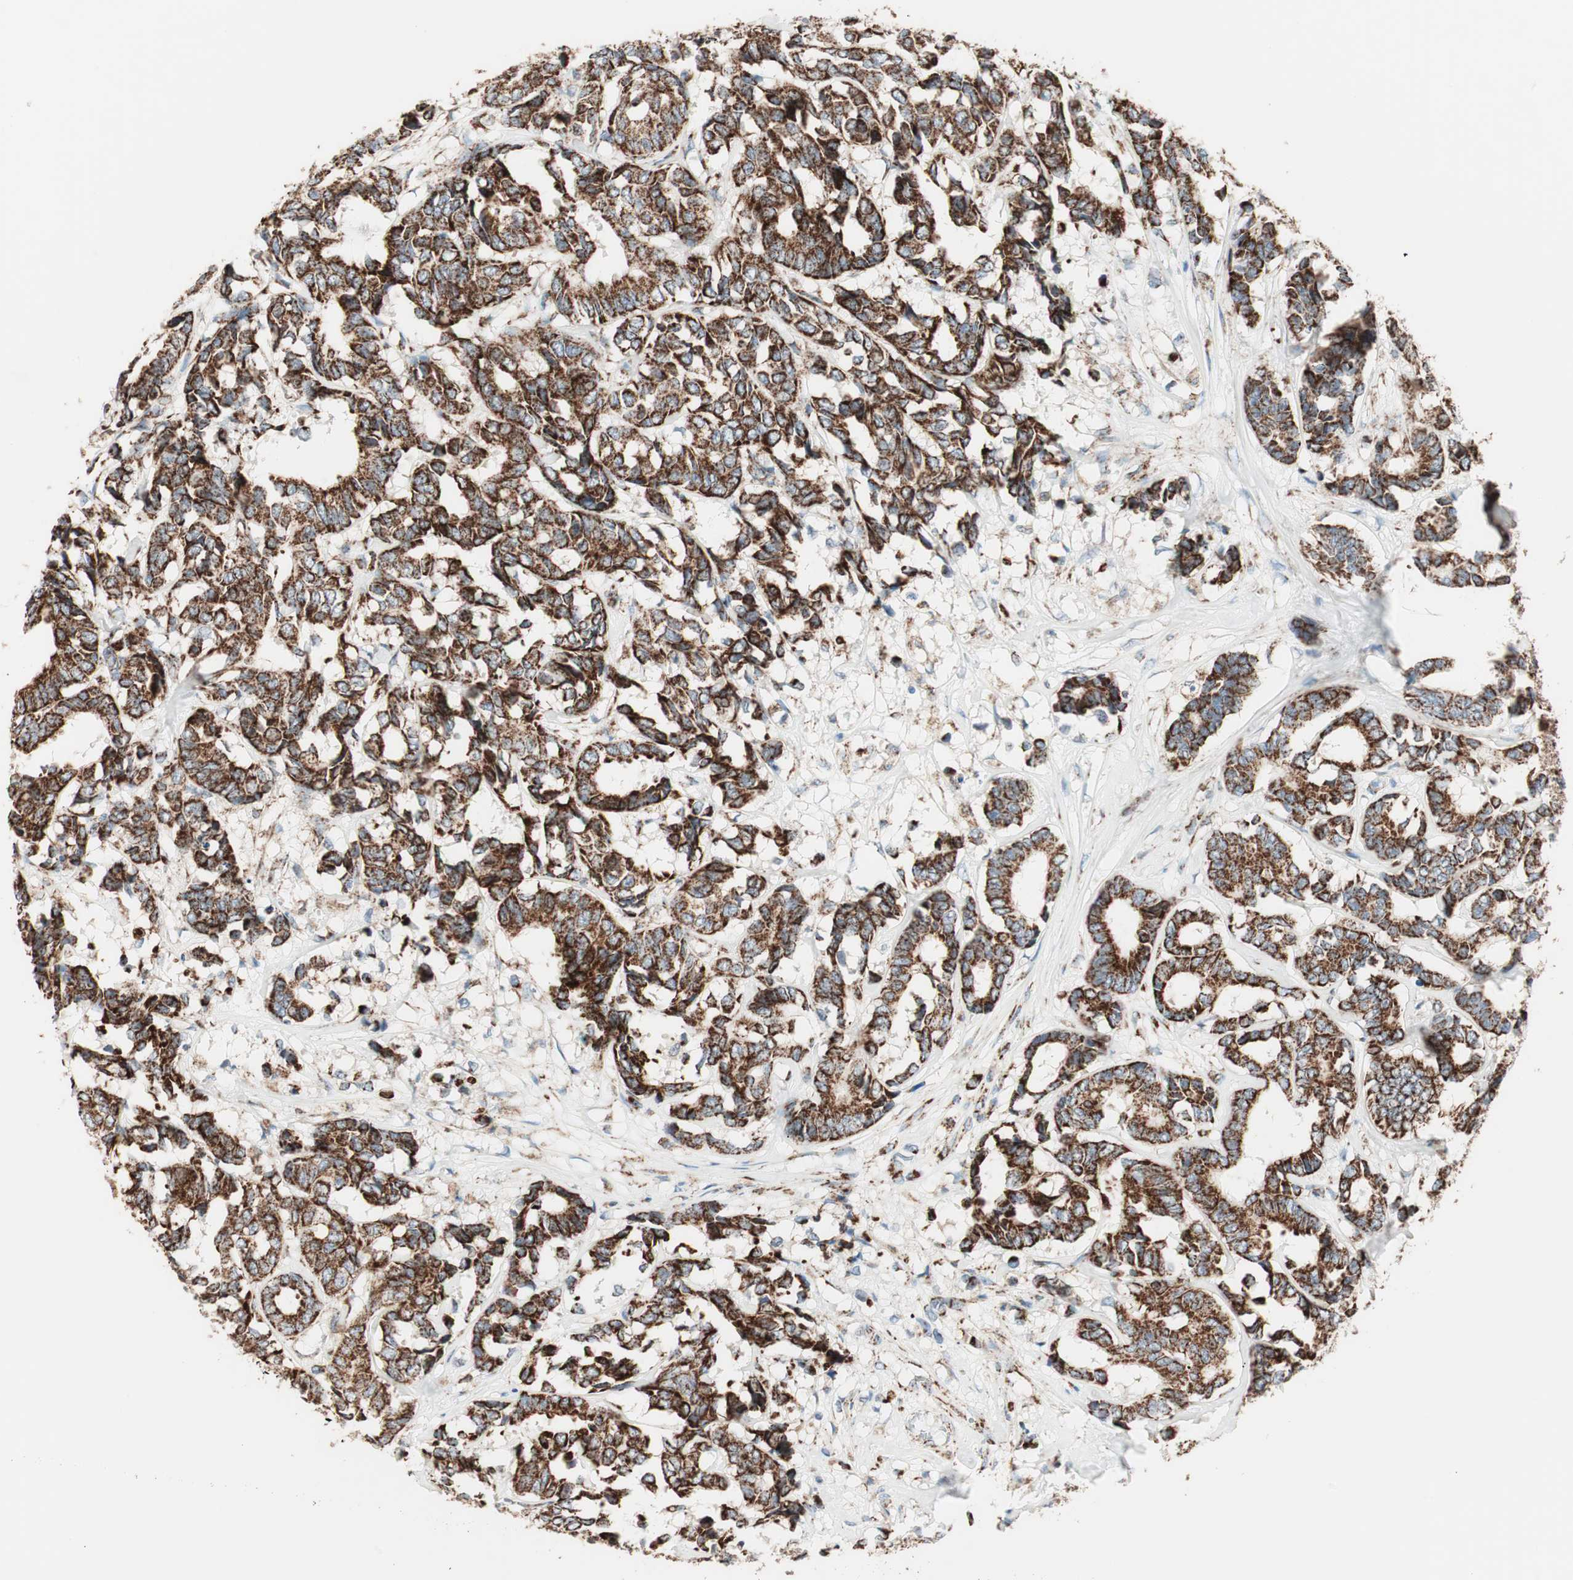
{"staining": {"intensity": "strong", "quantity": ">75%", "location": "cytoplasmic/membranous"}, "tissue": "breast cancer", "cell_type": "Tumor cells", "image_type": "cancer", "snomed": [{"axis": "morphology", "description": "Duct carcinoma"}, {"axis": "topography", "description": "Breast"}], "caption": "A high amount of strong cytoplasmic/membranous expression is identified in approximately >75% of tumor cells in breast cancer tissue.", "gene": "TOMM20", "patient": {"sex": "female", "age": 87}}